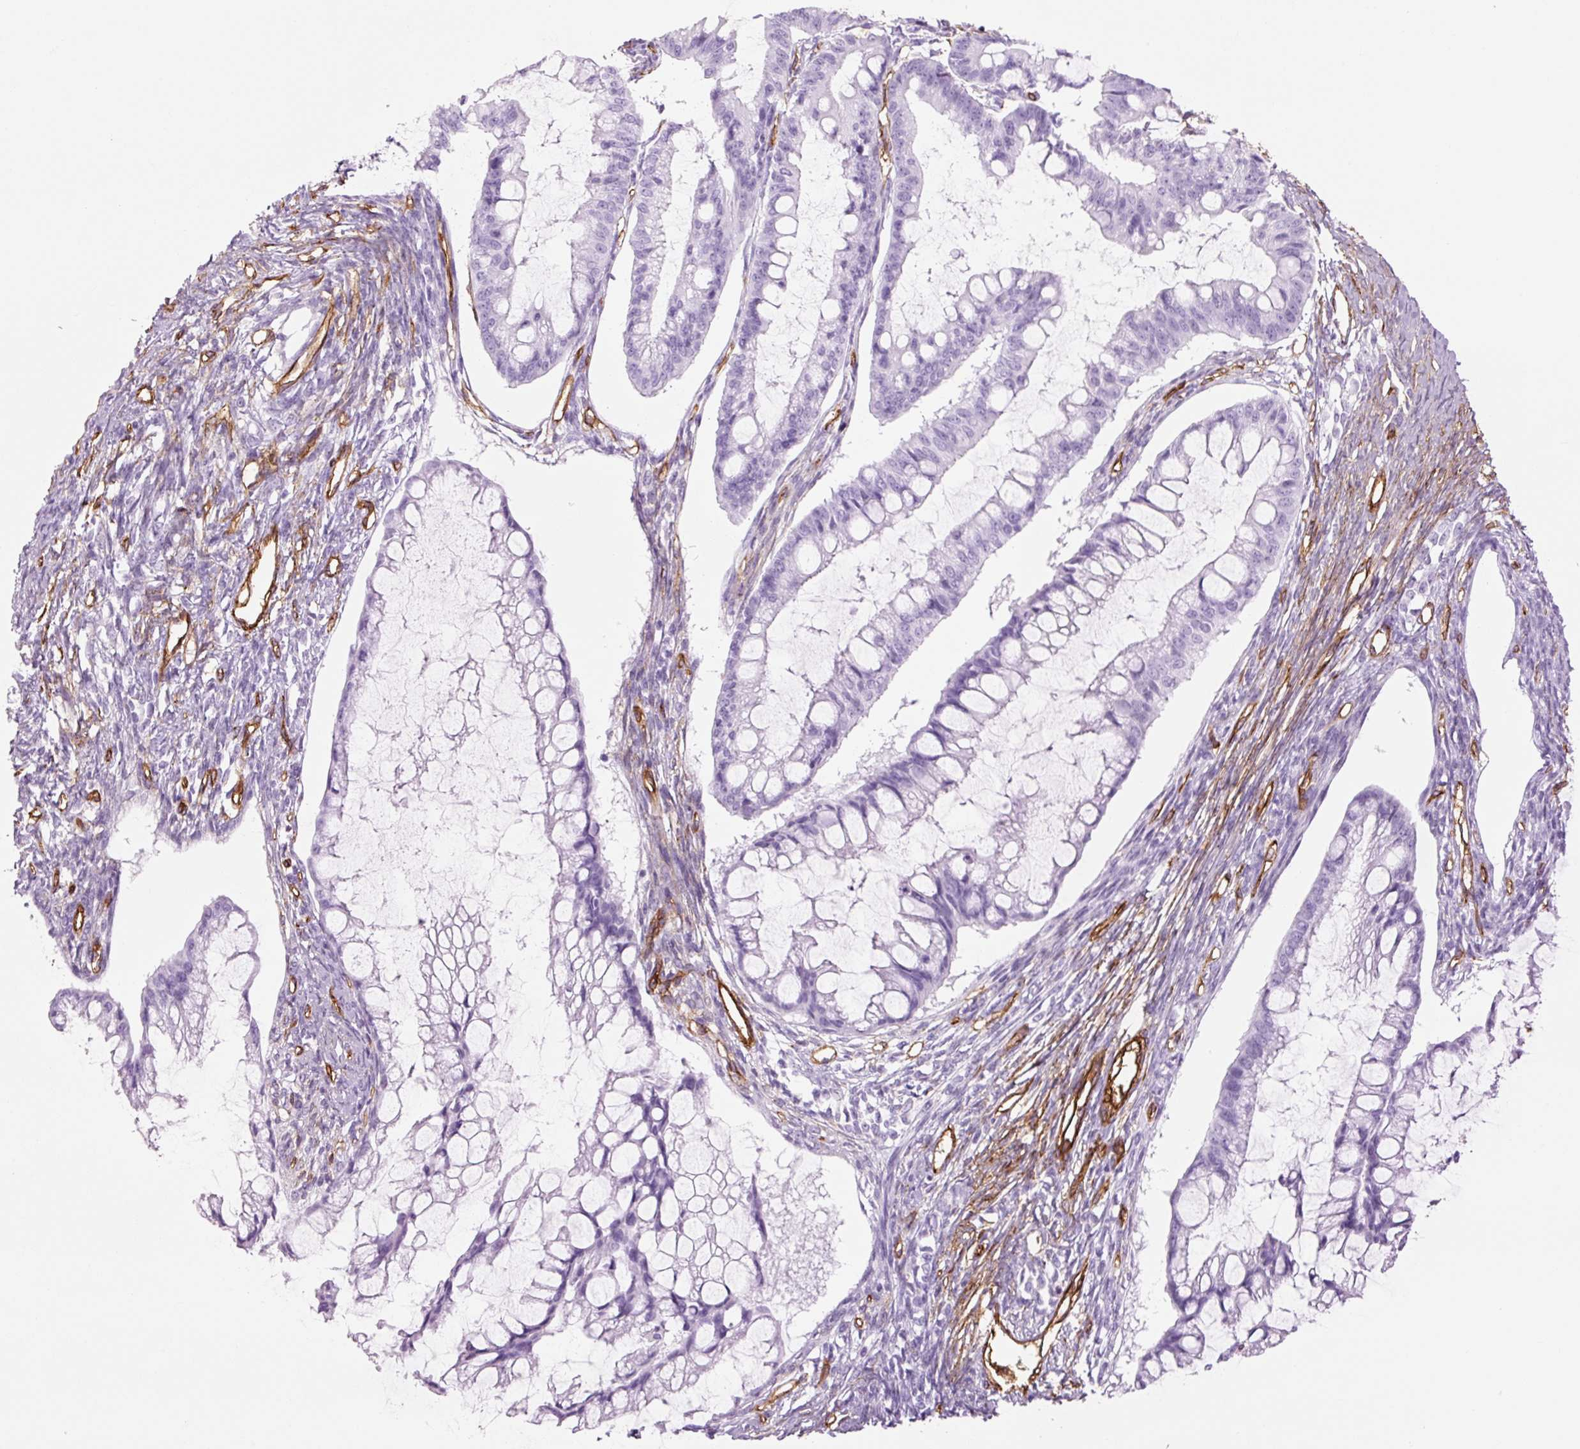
{"staining": {"intensity": "negative", "quantity": "none", "location": "none"}, "tissue": "ovarian cancer", "cell_type": "Tumor cells", "image_type": "cancer", "snomed": [{"axis": "morphology", "description": "Cystadenocarcinoma, mucinous, NOS"}, {"axis": "topography", "description": "Ovary"}], "caption": "This is an immunohistochemistry (IHC) photomicrograph of human mucinous cystadenocarcinoma (ovarian). There is no expression in tumor cells.", "gene": "CAV1", "patient": {"sex": "female", "age": 73}}